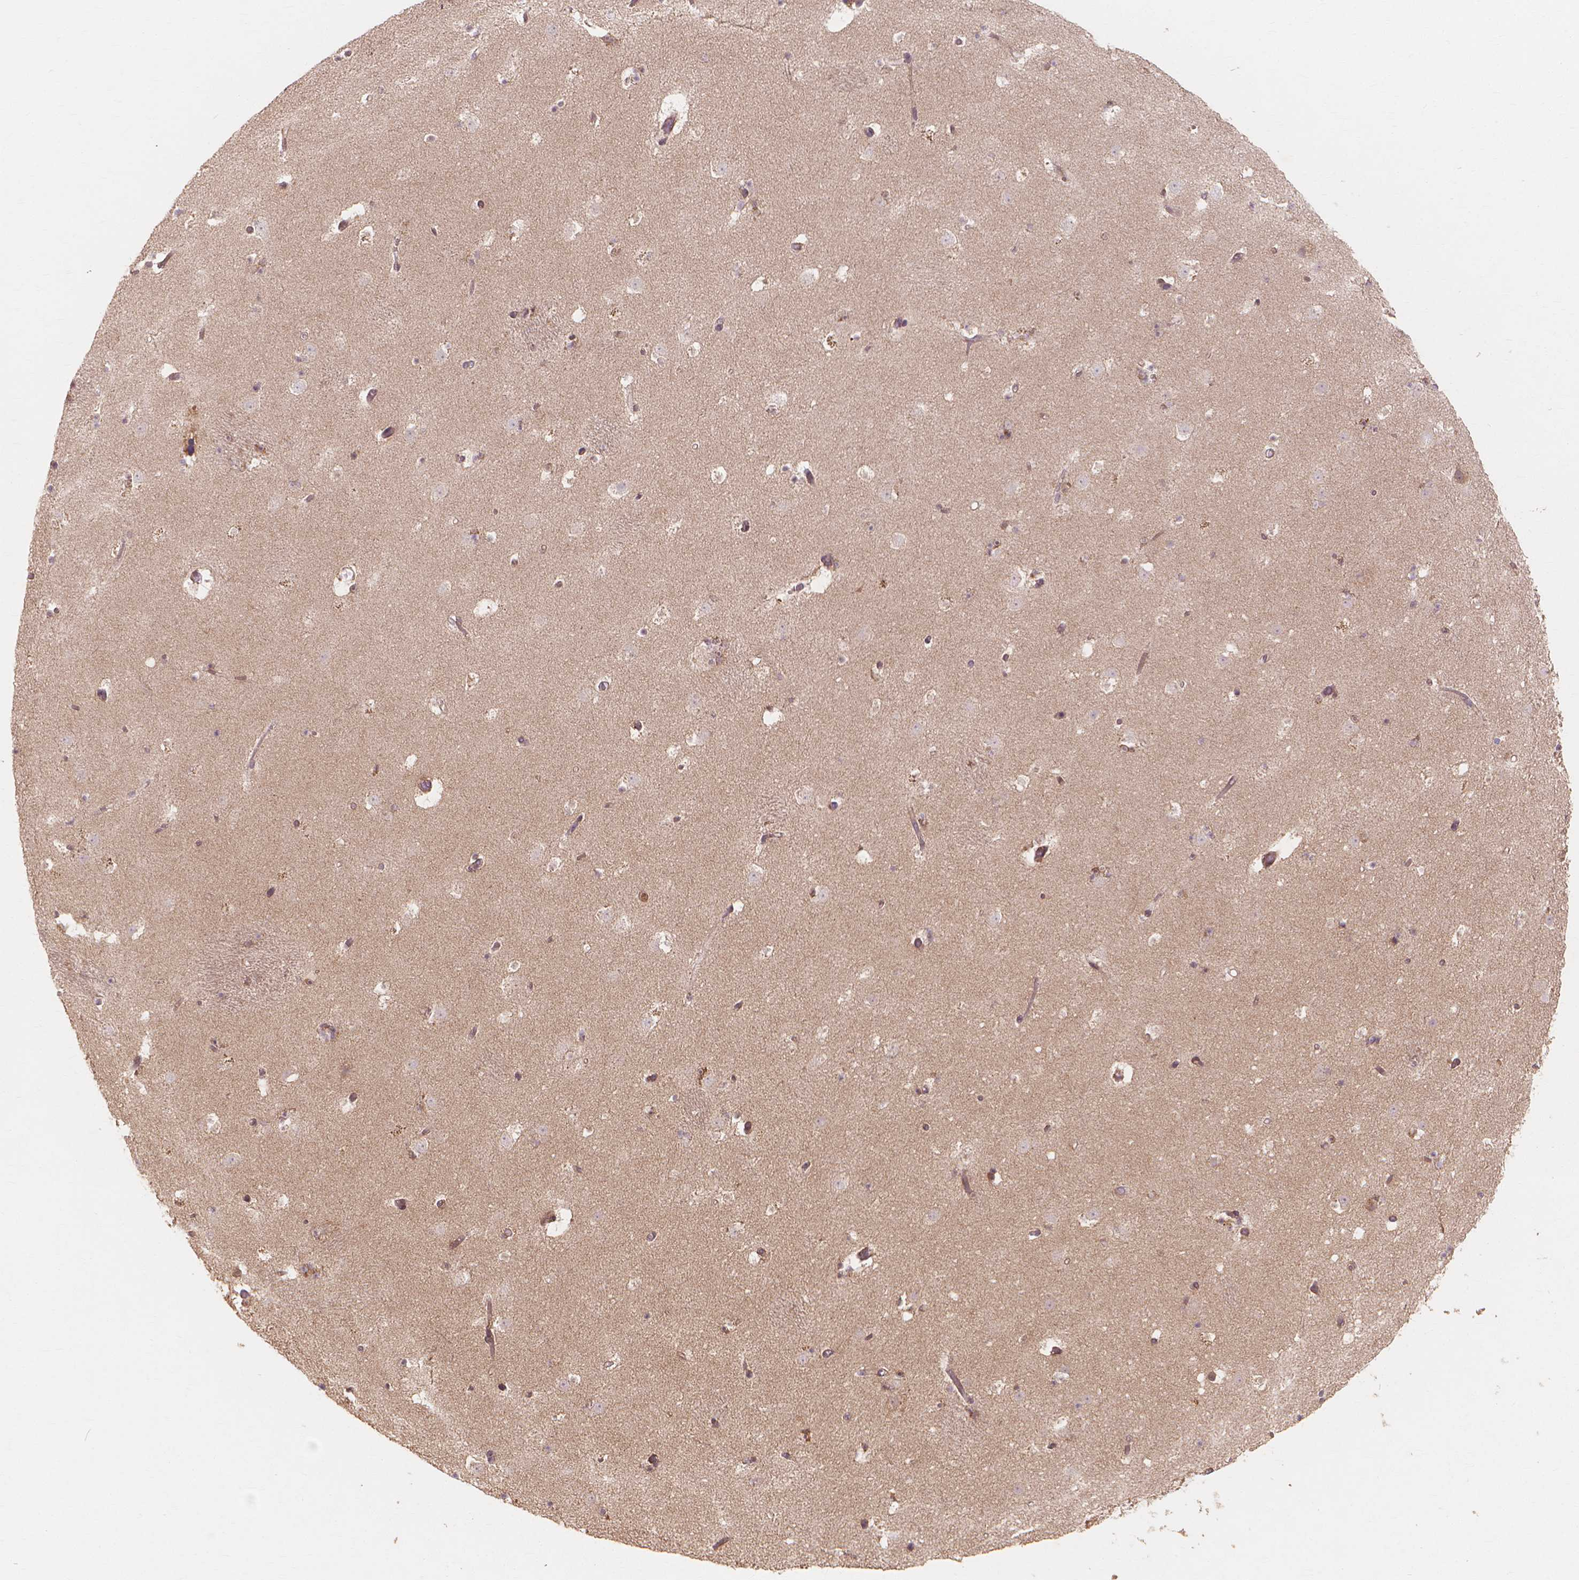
{"staining": {"intensity": "moderate", "quantity": "25%-75%", "location": "cytoplasmic/membranous"}, "tissue": "caudate", "cell_type": "Glial cells", "image_type": "normal", "snomed": [{"axis": "morphology", "description": "Normal tissue, NOS"}, {"axis": "topography", "description": "Lateral ventricle wall"}], "caption": "There is medium levels of moderate cytoplasmic/membranous expression in glial cells of normal caudate, as demonstrated by immunohistochemical staining (brown color).", "gene": "TAB2", "patient": {"sex": "female", "age": 42}}